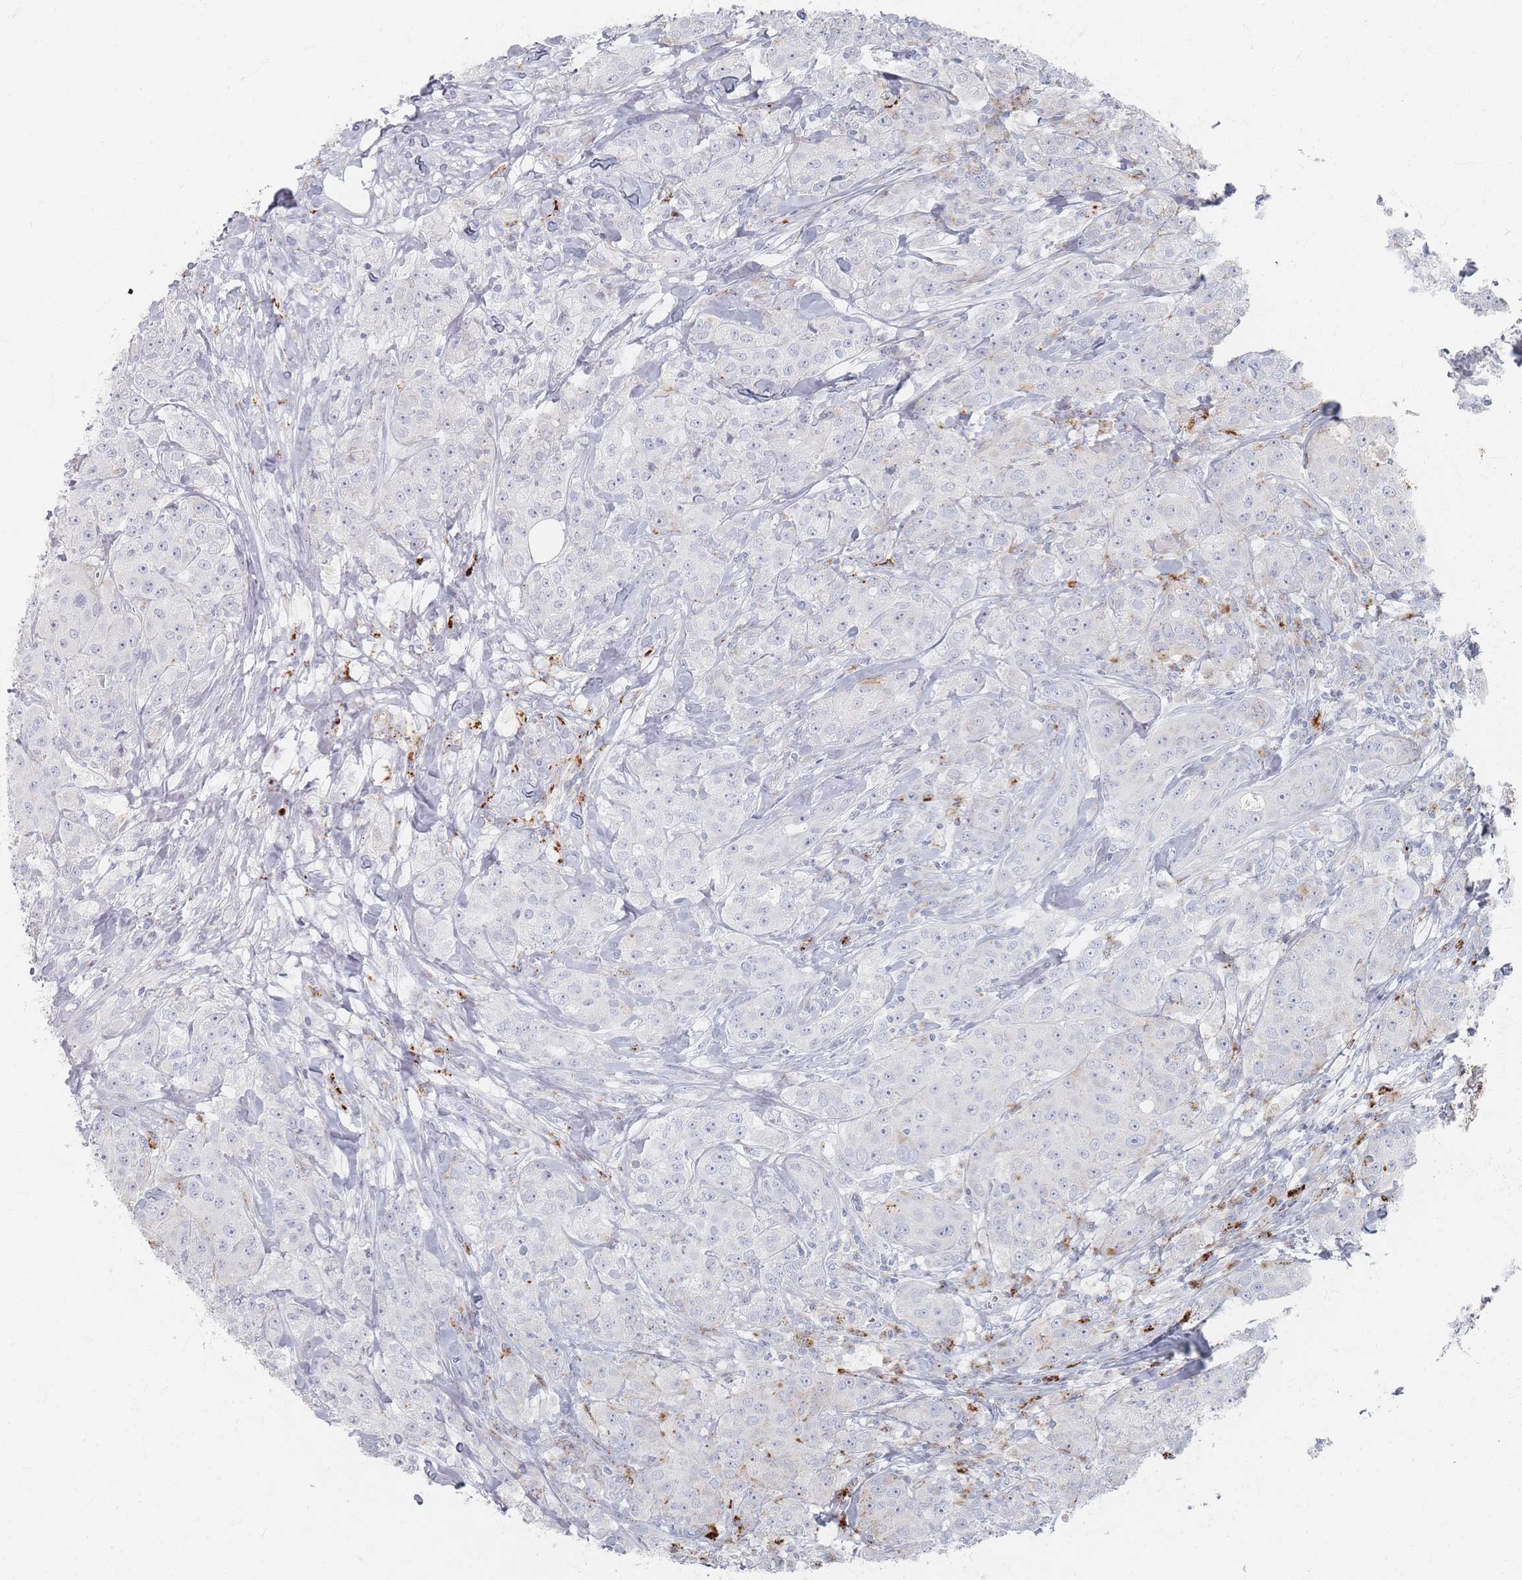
{"staining": {"intensity": "negative", "quantity": "none", "location": "none"}, "tissue": "breast cancer", "cell_type": "Tumor cells", "image_type": "cancer", "snomed": [{"axis": "morphology", "description": "Duct carcinoma"}, {"axis": "topography", "description": "Breast"}], "caption": "The IHC histopathology image has no significant staining in tumor cells of breast cancer (infiltrating ductal carcinoma) tissue.", "gene": "SLC2A11", "patient": {"sex": "female", "age": 43}}